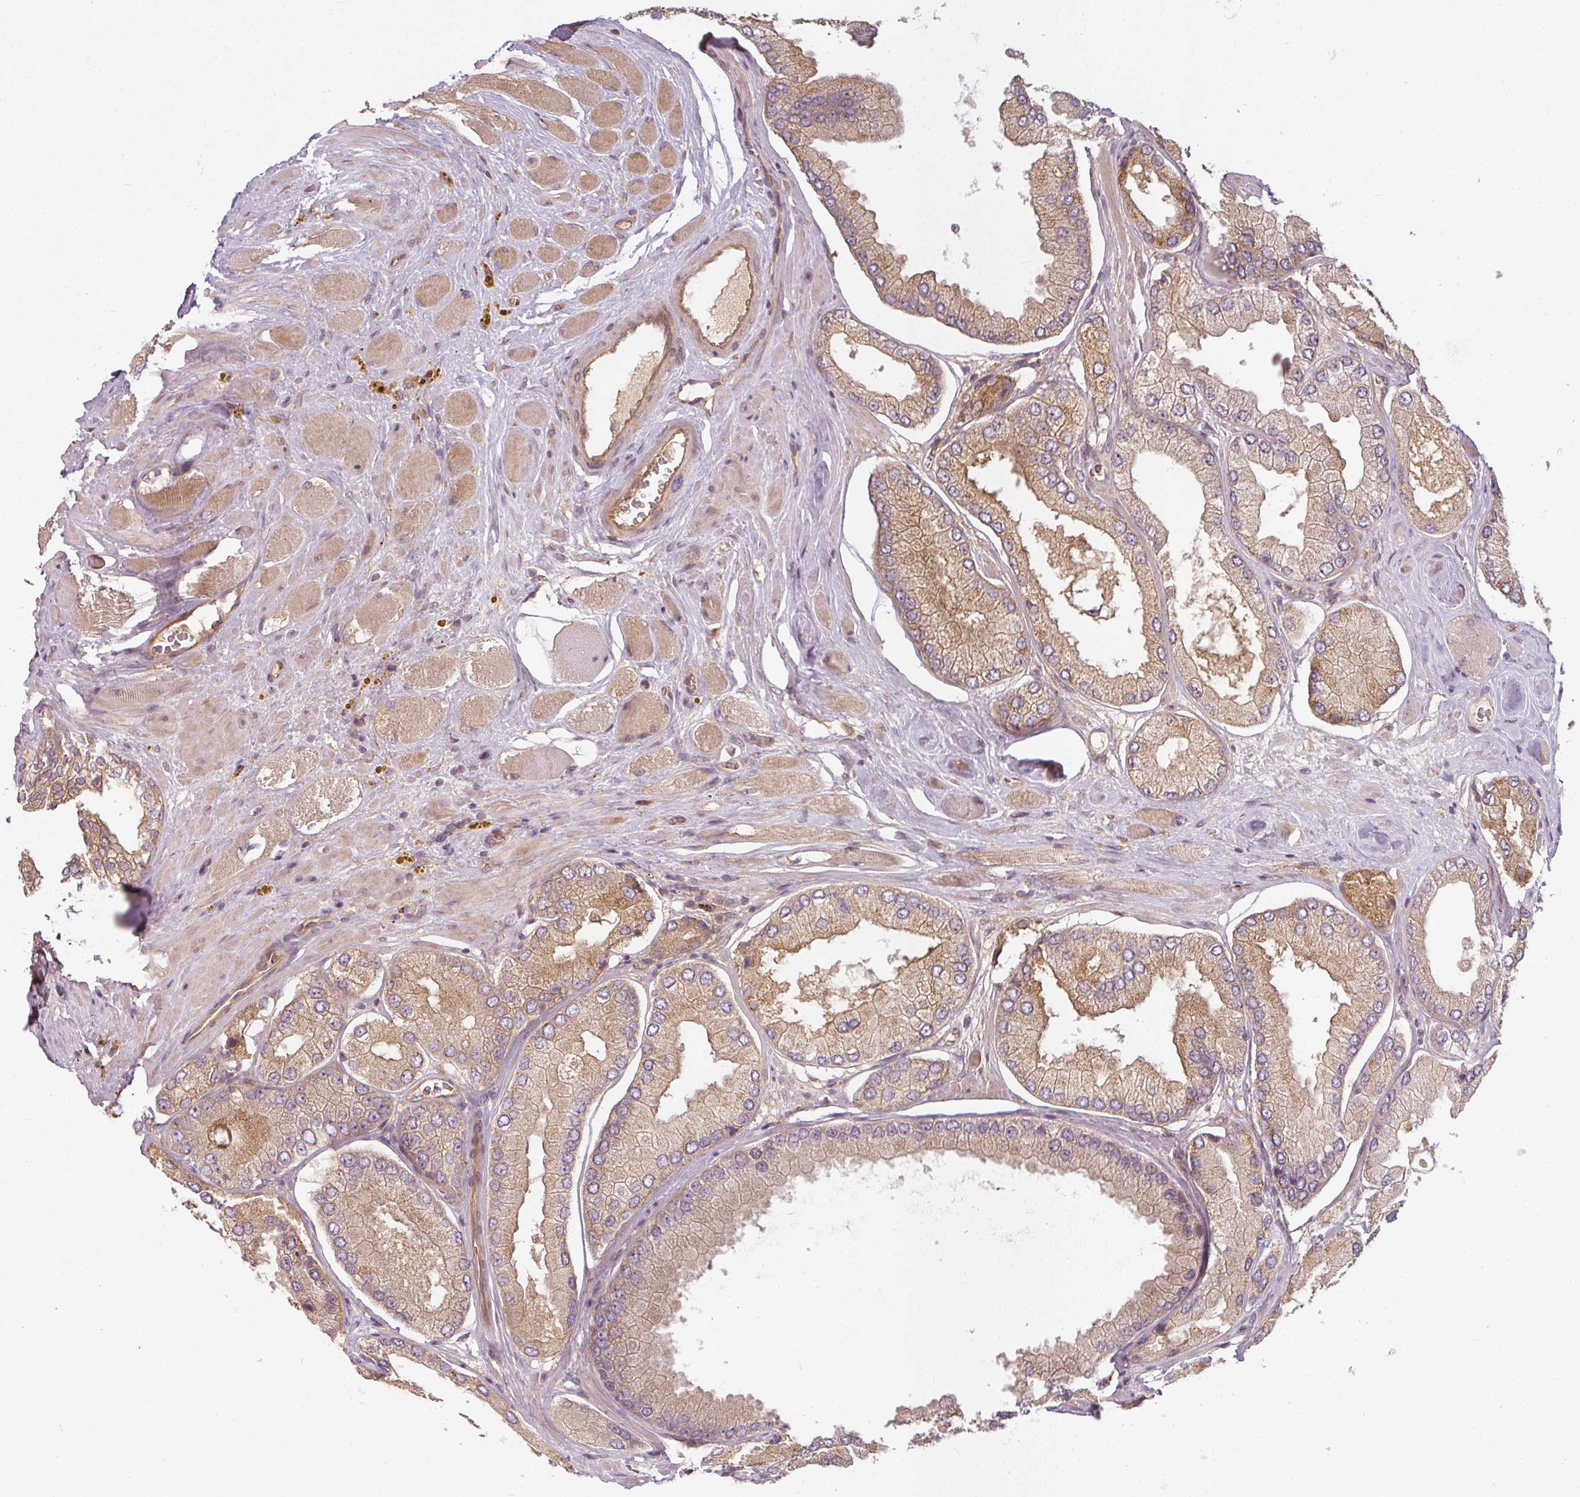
{"staining": {"intensity": "moderate", "quantity": ">75%", "location": "cytoplasmic/membranous"}, "tissue": "prostate cancer", "cell_type": "Tumor cells", "image_type": "cancer", "snomed": [{"axis": "morphology", "description": "Adenocarcinoma, Low grade"}, {"axis": "topography", "description": "Prostate"}], "caption": "This is a photomicrograph of immunohistochemistry (IHC) staining of prostate low-grade adenocarcinoma, which shows moderate expression in the cytoplasmic/membranous of tumor cells.", "gene": "RNF31", "patient": {"sex": "male", "age": 42}}